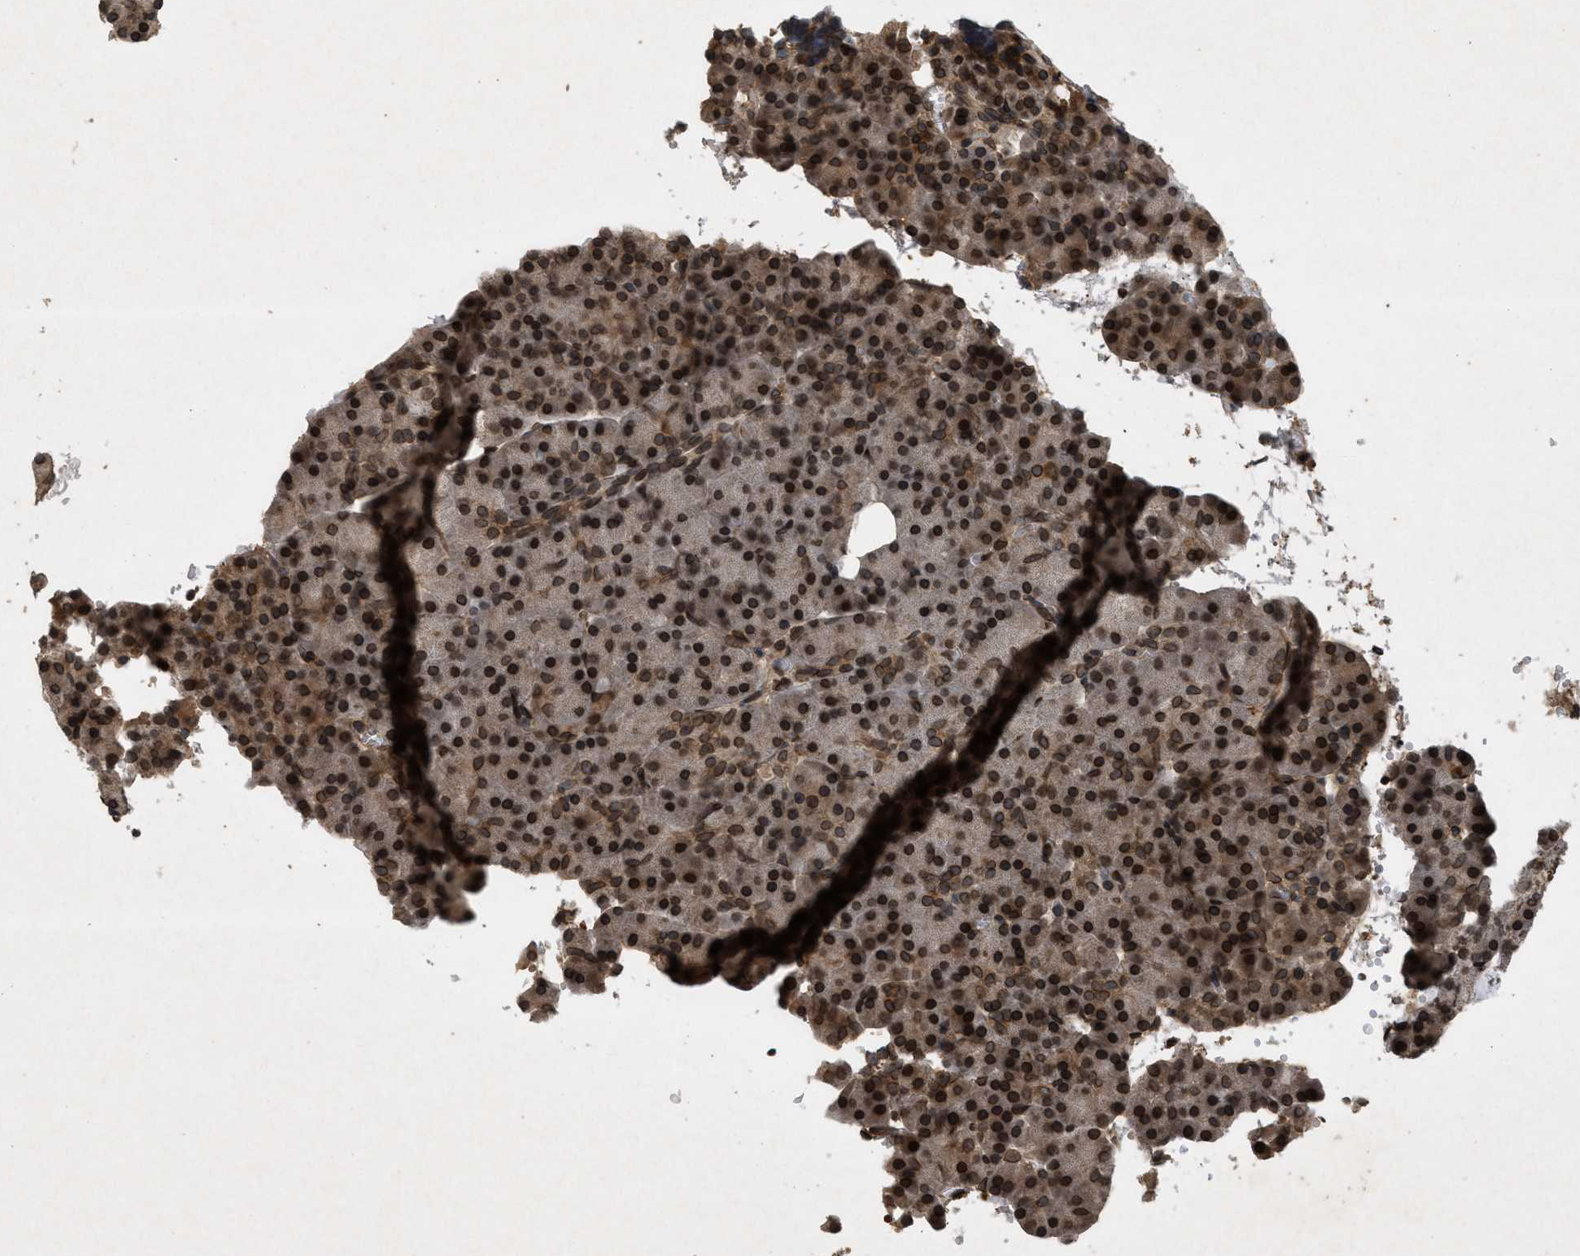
{"staining": {"intensity": "strong", "quantity": ">75%", "location": "nuclear"}, "tissue": "pancreas", "cell_type": "Exocrine glandular cells", "image_type": "normal", "snomed": [{"axis": "morphology", "description": "Normal tissue, NOS"}, {"axis": "topography", "description": "Pancreas"}], "caption": "Strong nuclear protein positivity is appreciated in approximately >75% of exocrine glandular cells in pancreas. (DAB IHC with brightfield microscopy, high magnification).", "gene": "CRY1", "patient": {"sex": "female", "age": 35}}